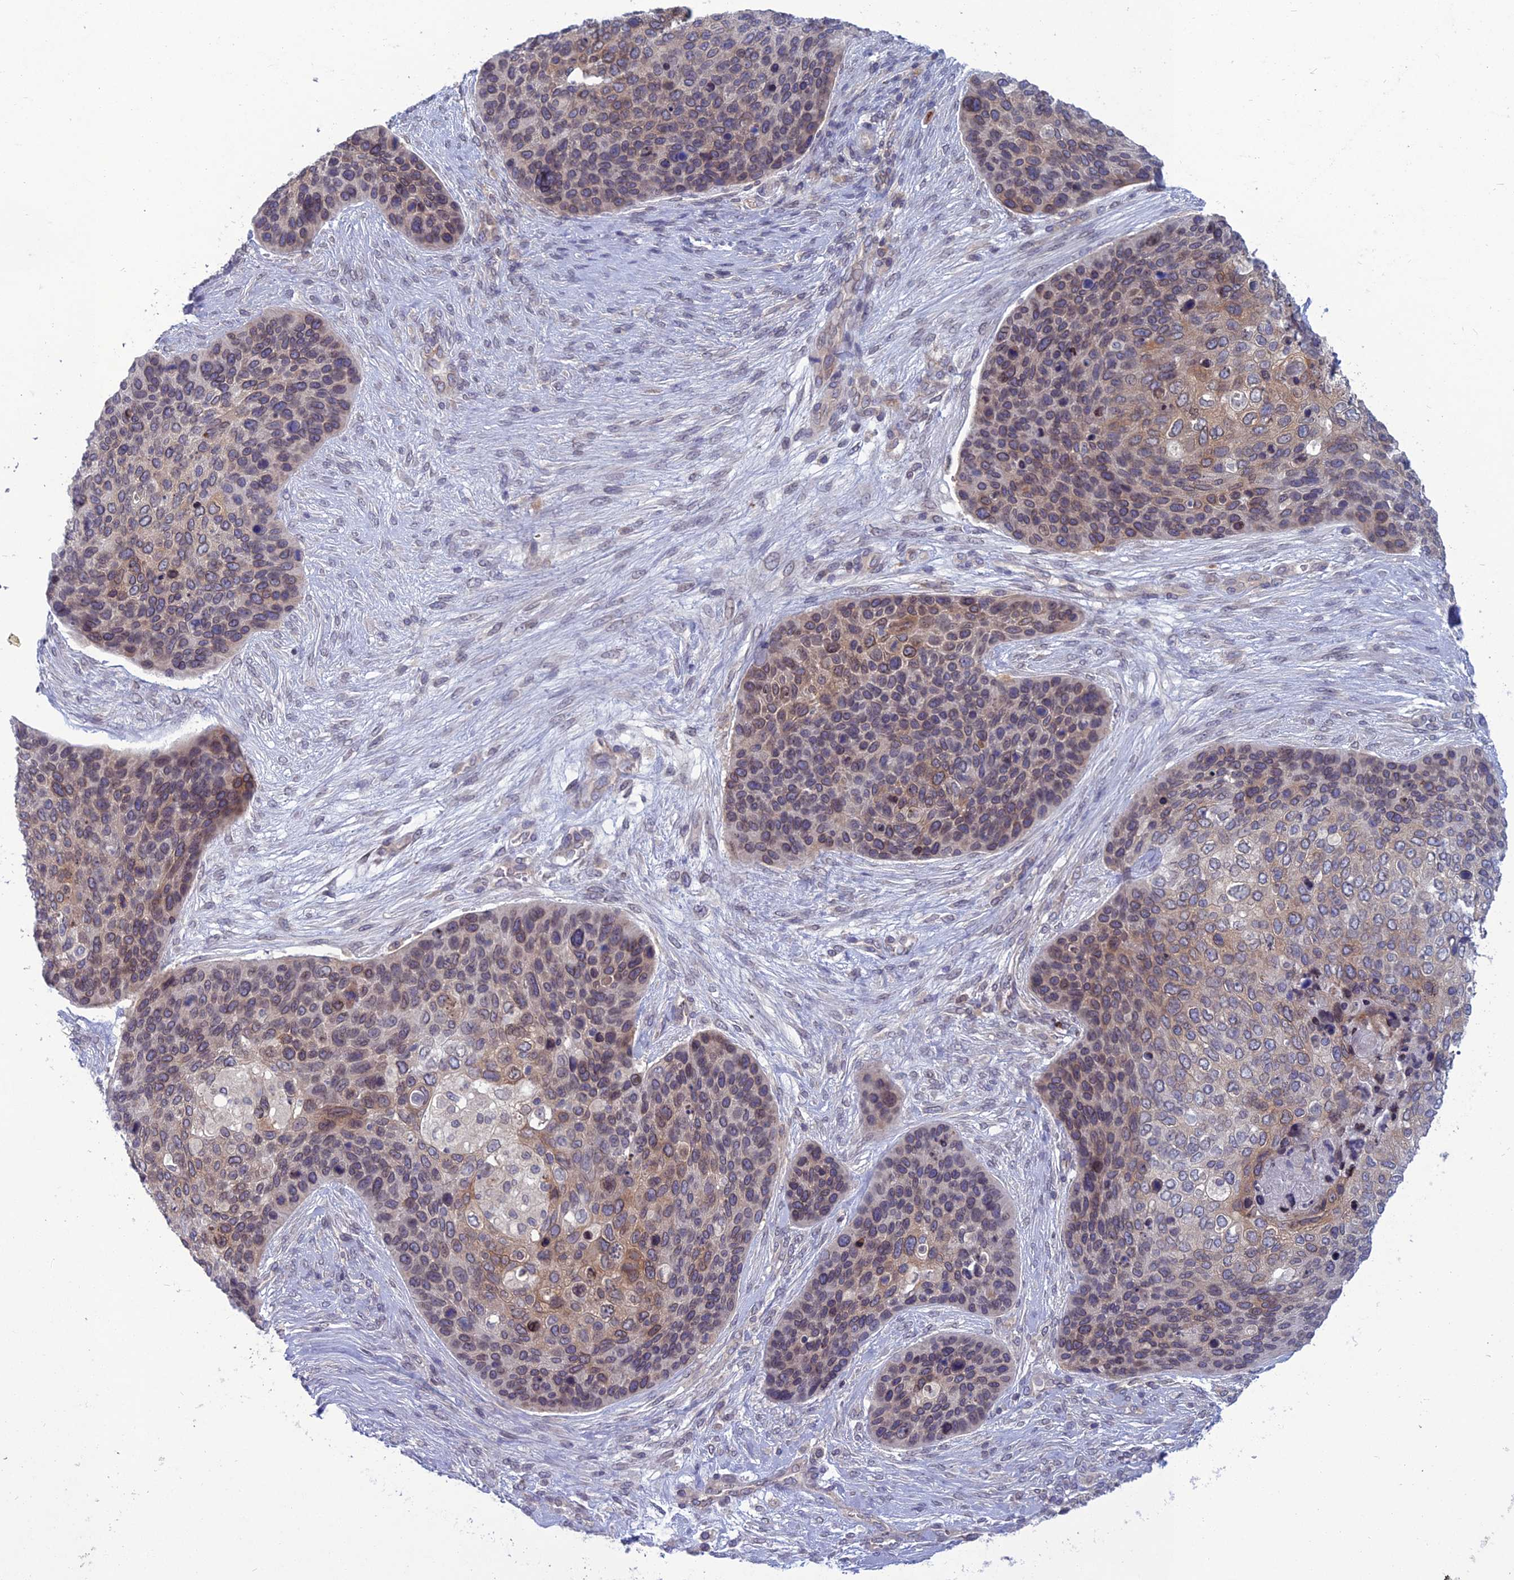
{"staining": {"intensity": "moderate", "quantity": ">75%", "location": "cytoplasmic/membranous,nuclear"}, "tissue": "skin cancer", "cell_type": "Tumor cells", "image_type": "cancer", "snomed": [{"axis": "morphology", "description": "Basal cell carcinoma"}, {"axis": "topography", "description": "Skin"}], "caption": "Immunohistochemistry (IHC) (DAB) staining of human skin basal cell carcinoma shows moderate cytoplasmic/membranous and nuclear protein positivity in approximately >75% of tumor cells.", "gene": "WDR46", "patient": {"sex": "female", "age": 74}}